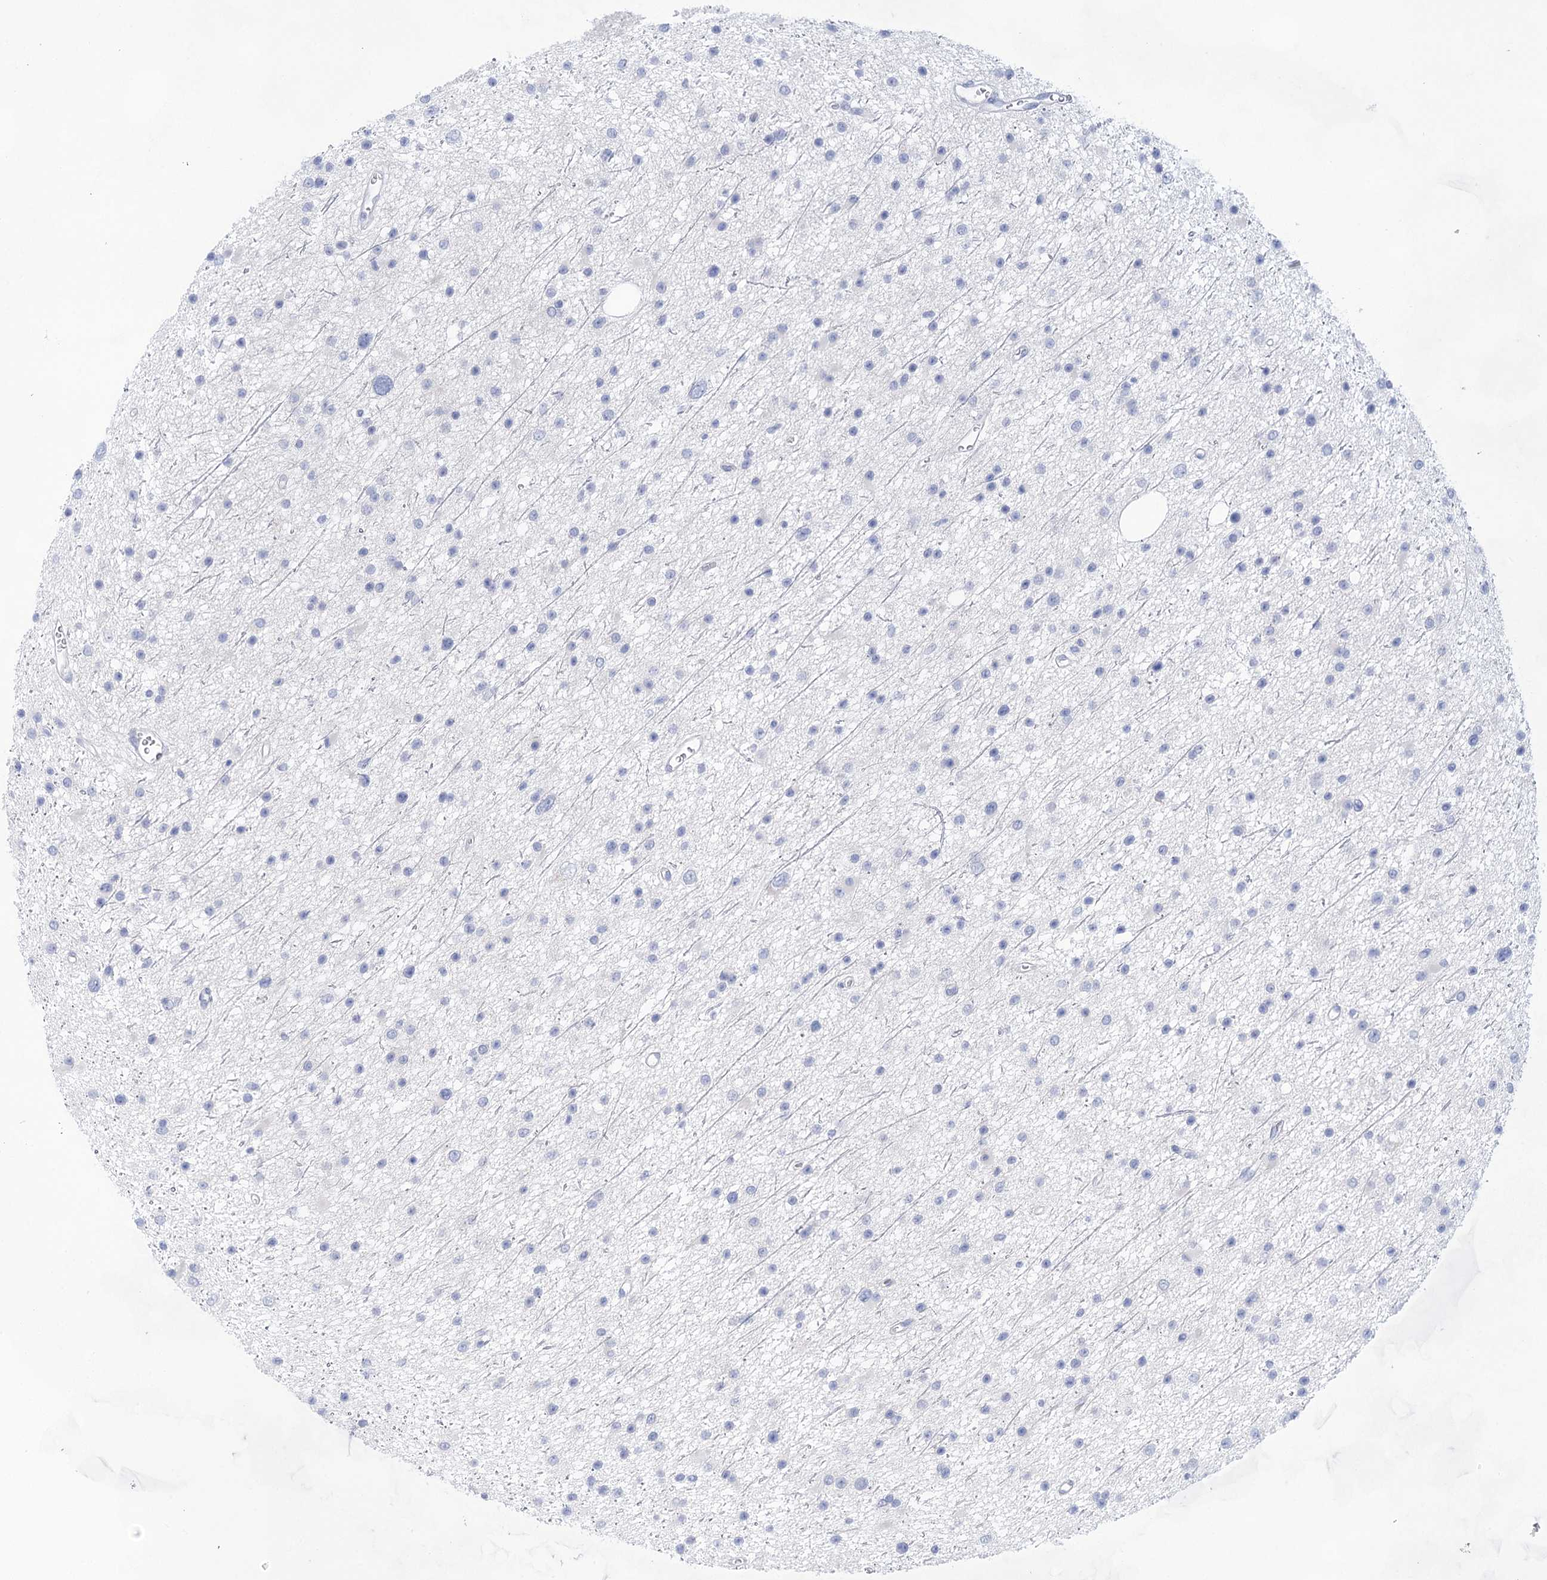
{"staining": {"intensity": "negative", "quantity": "none", "location": "none"}, "tissue": "glioma", "cell_type": "Tumor cells", "image_type": "cancer", "snomed": [{"axis": "morphology", "description": "Glioma, malignant, Low grade"}, {"axis": "topography", "description": "Cerebral cortex"}], "caption": "This micrograph is of malignant glioma (low-grade) stained with immunohistochemistry (IHC) to label a protein in brown with the nuclei are counter-stained blue. There is no positivity in tumor cells.", "gene": "LALBA", "patient": {"sex": "female", "age": 39}}